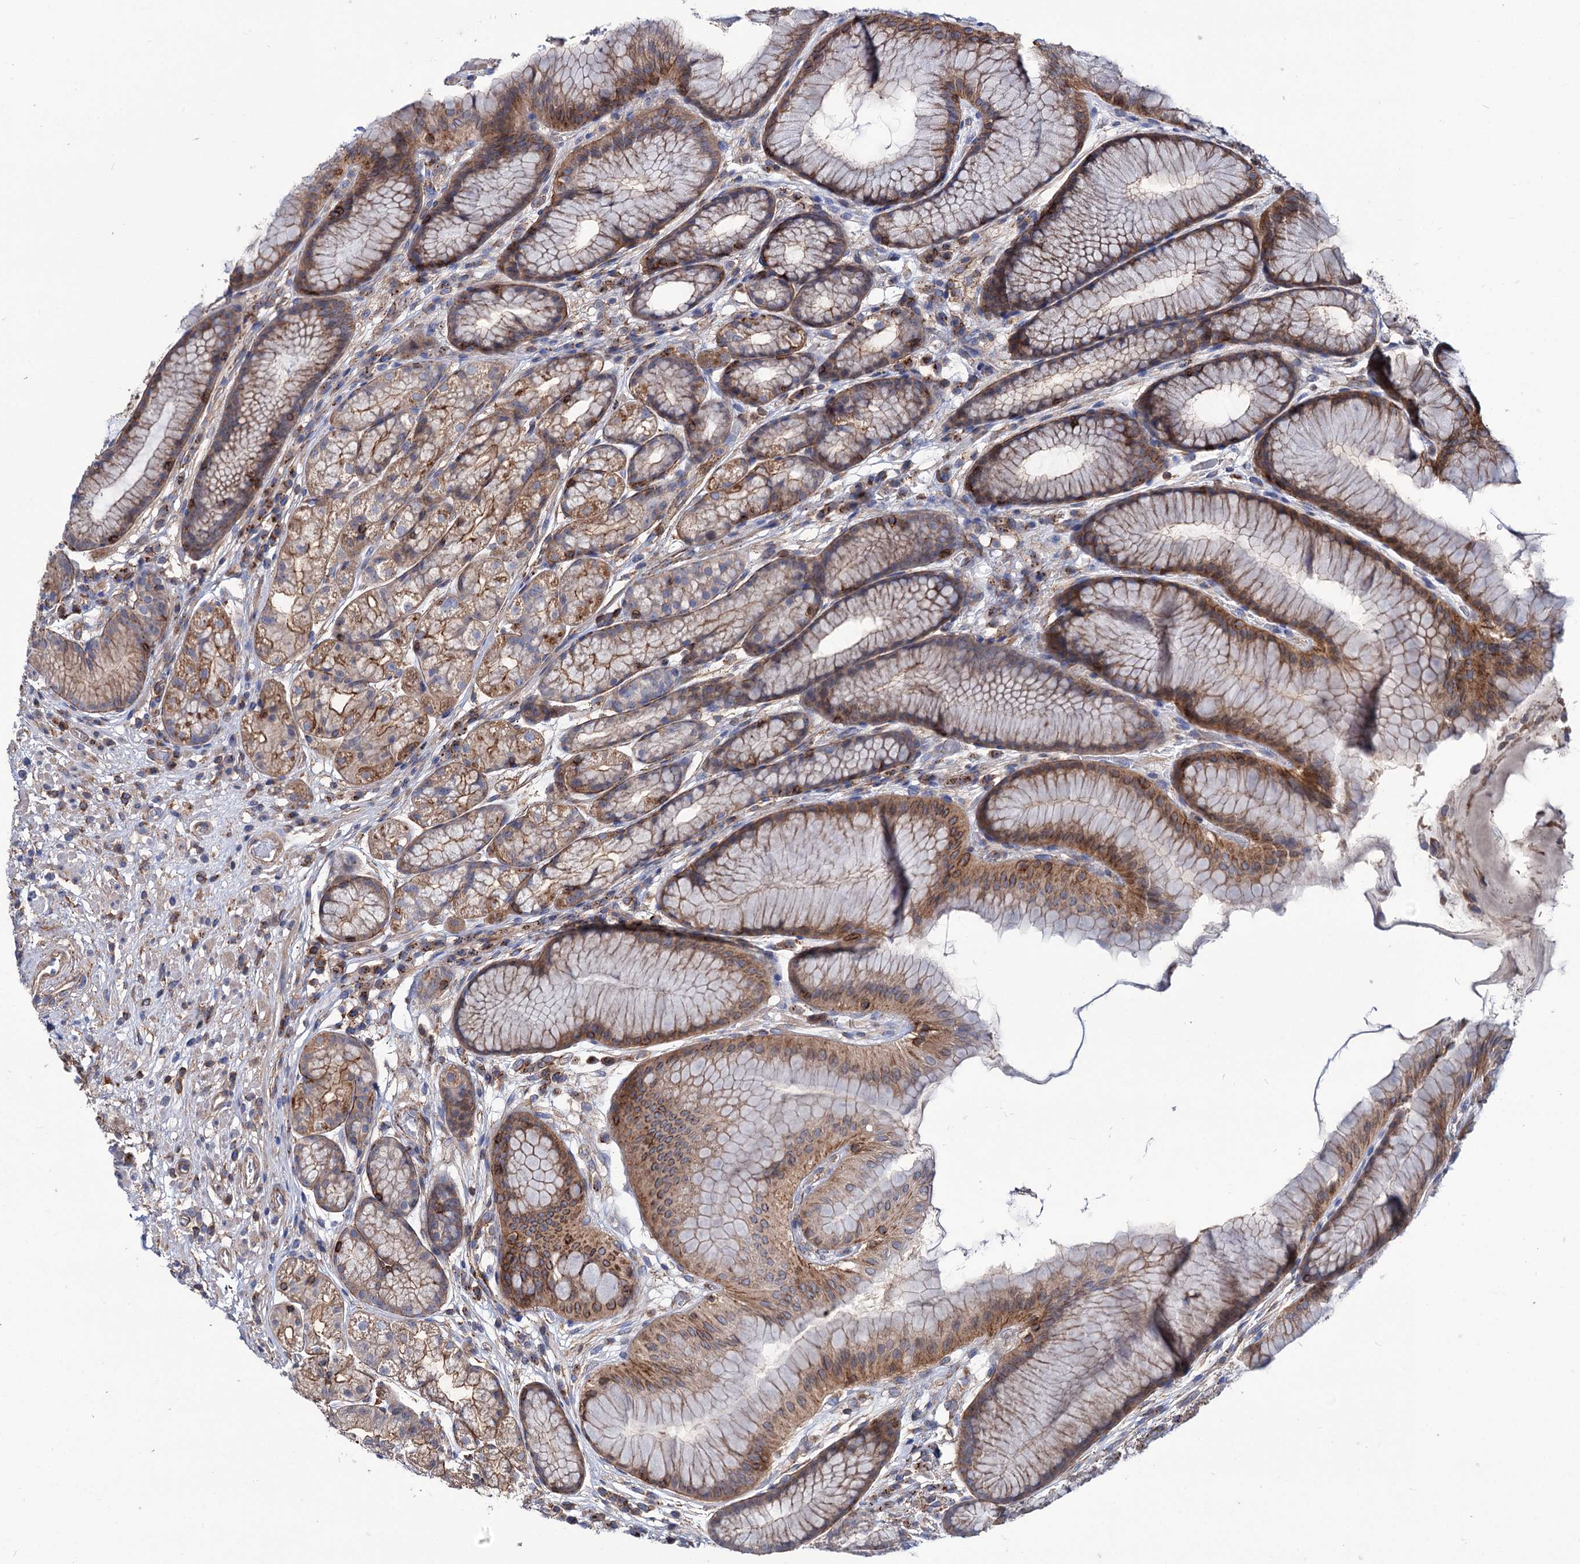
{"staining": {"intensity": "moderate", "quantity": ">75%", "location": "cytoplasmic/membranous"}, "tissue": "stomach", "cell_type": "Glandular cells", "image_type": "normal", "snomed": [{"axis": "morphology", "description": "Normal tissue, NOS"}, {"axis": "topography", "description": "Stomach"}], "caption": "Moderate cytoplasmic/membranous positivity is present in approximately >75% of glandular cells in unremarkable stomach.", "gene": "DEF6", "patient": {"sex": "male", "age": 57}}